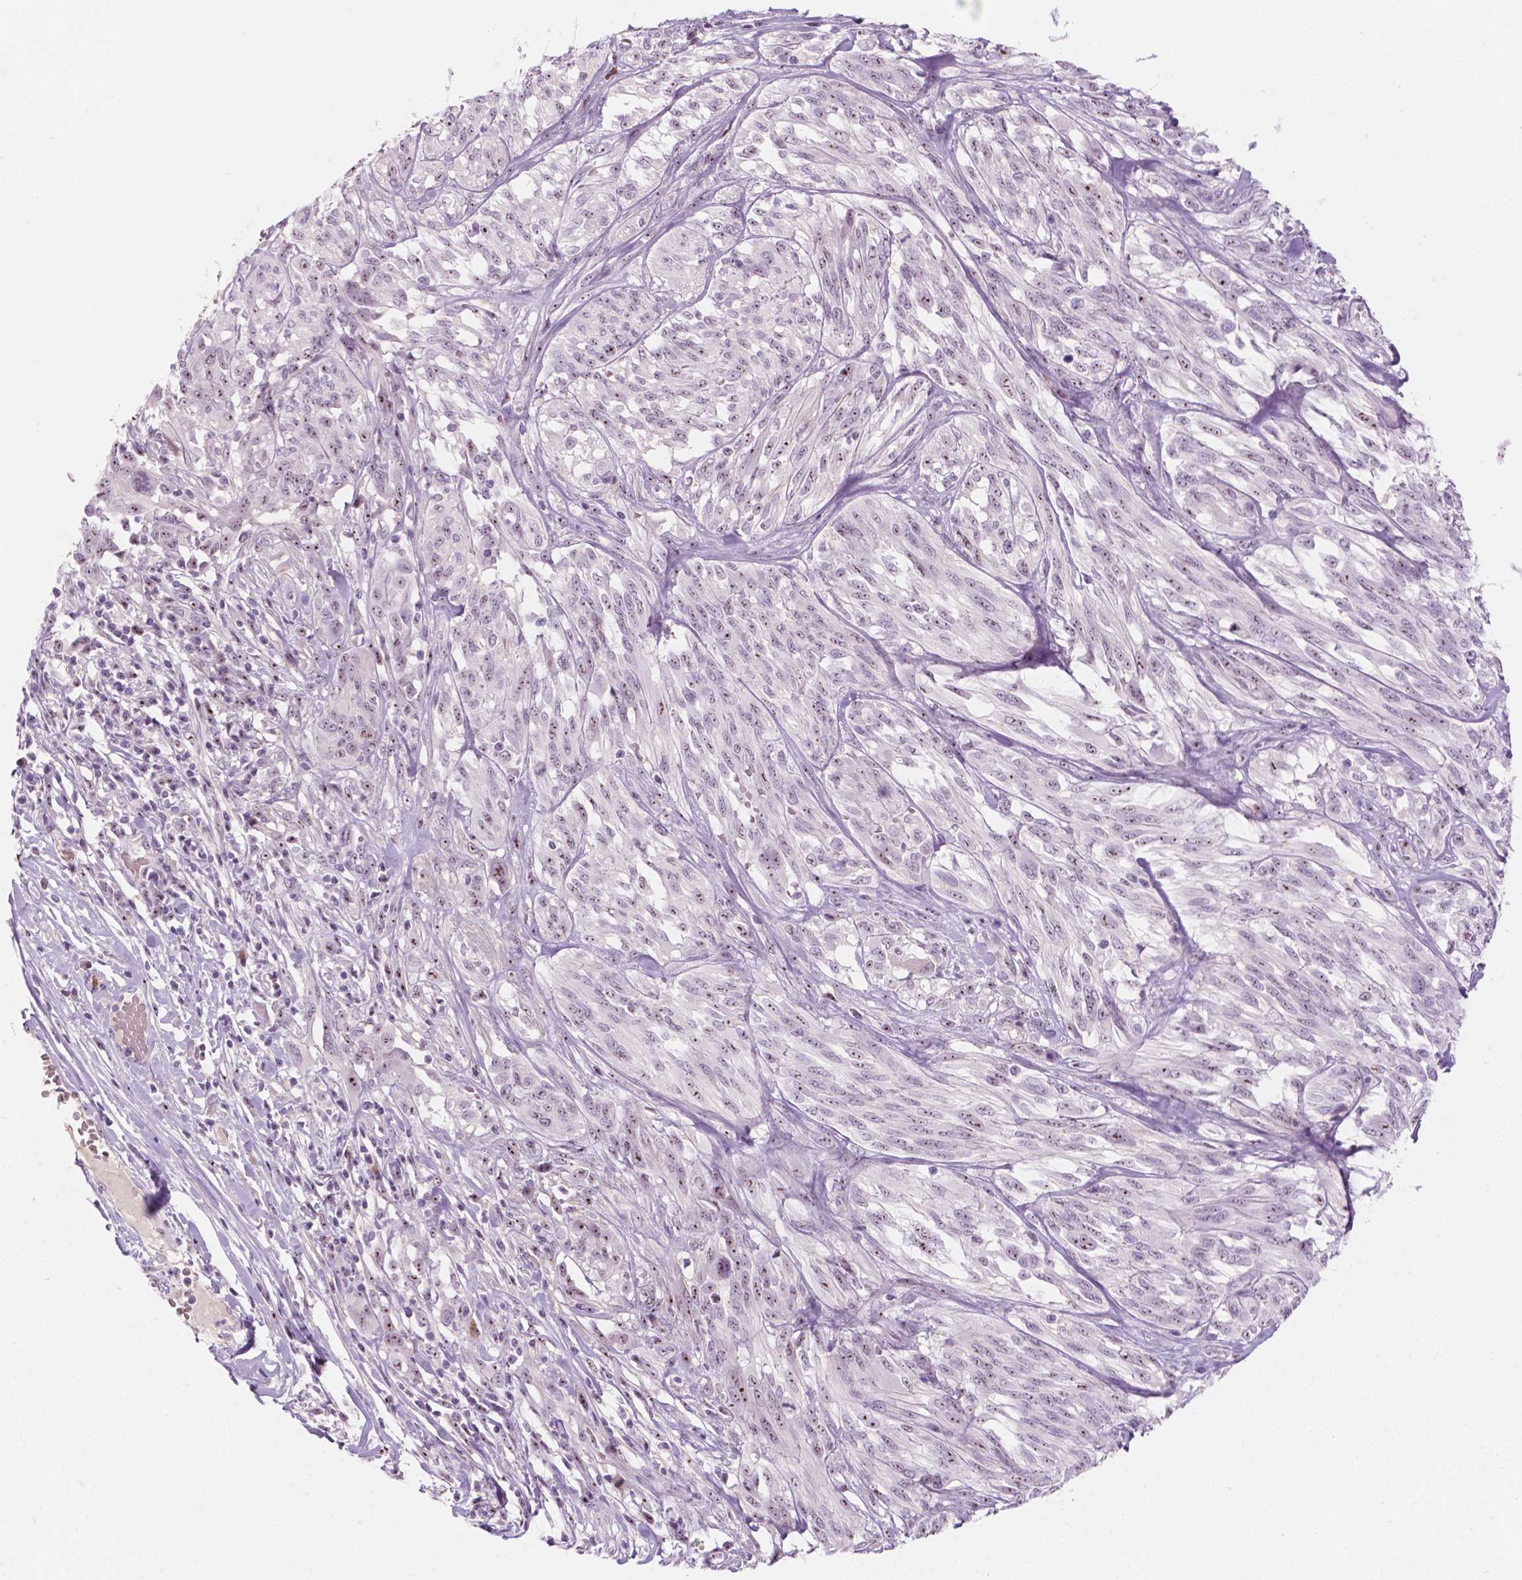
{"staining": {"intensity": "weak", "quantity": "<25%", "location": "nuclear"}, "tissue": "melanoma", "cell_type": "Tumor cells", "image_type": "cancer", "snomed": [{"axis": "morphology", "description": "Malignant melanoma, NOS"}, {"axis": "topography", "description": "Skin"}], "caption": "This is an IHC photomicrograph of human melanoma. There is no expression in tumor cells.", "gene": "ZNF853", "patient": {"sex": "female", "age": 91}}